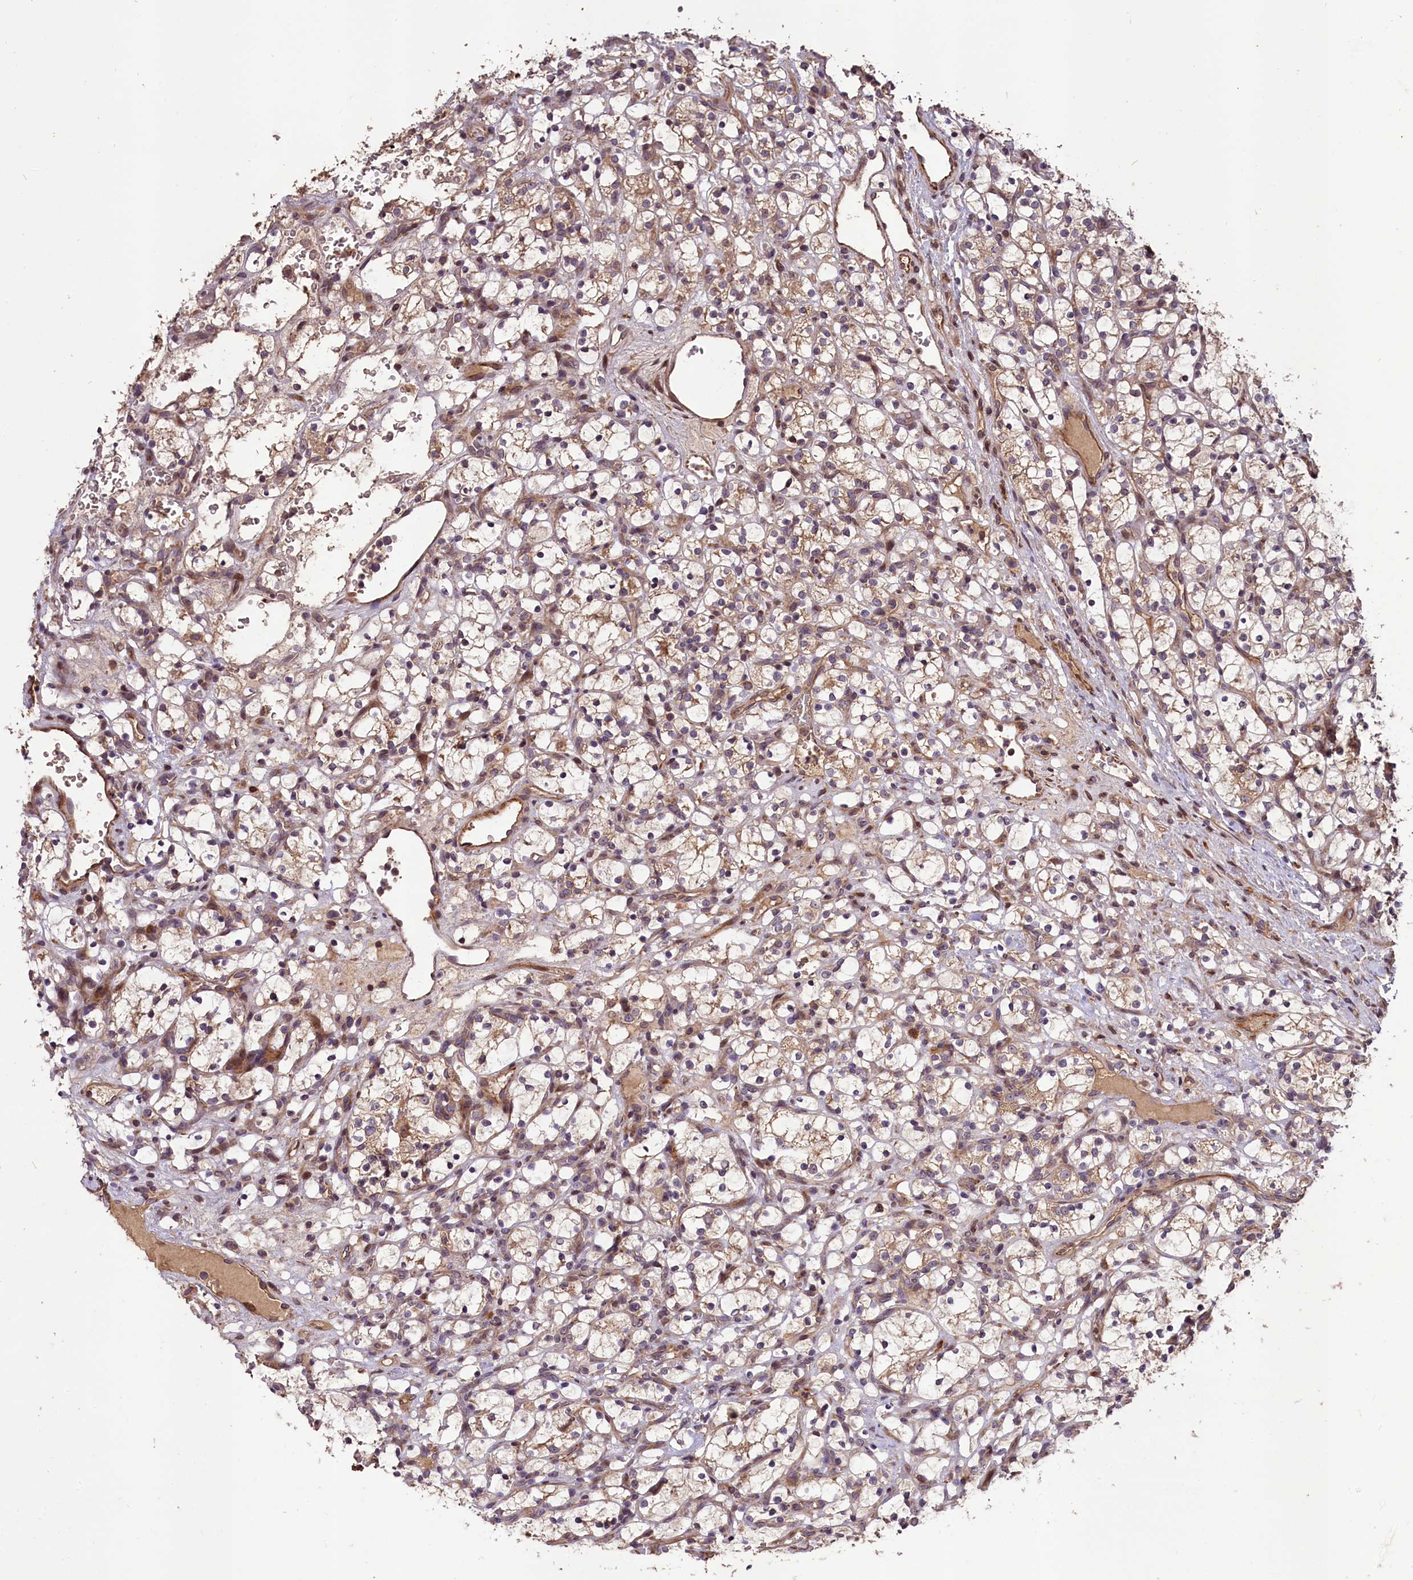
{"staining": {"intensity": "weak", "quantity": ">75%", "location": "cytoplasmic/membranous"}, "tissue": "renal cancer", "cell_type": "Tumor cells", "image_type": "cancer", "snomed": [{"axis": "morphology", "description": "Adenocarcinoma, NOS"}, {"axis": "topography", "description": "Kidney"}], "caption": "This micrograph reveals IHC staining of human renal cancer, with low weak cytoplasmic/membranous staining in about >75% of tumor cells.", "gene": "DNAJB9", "patient": {"sex": "female", "age": 69}}